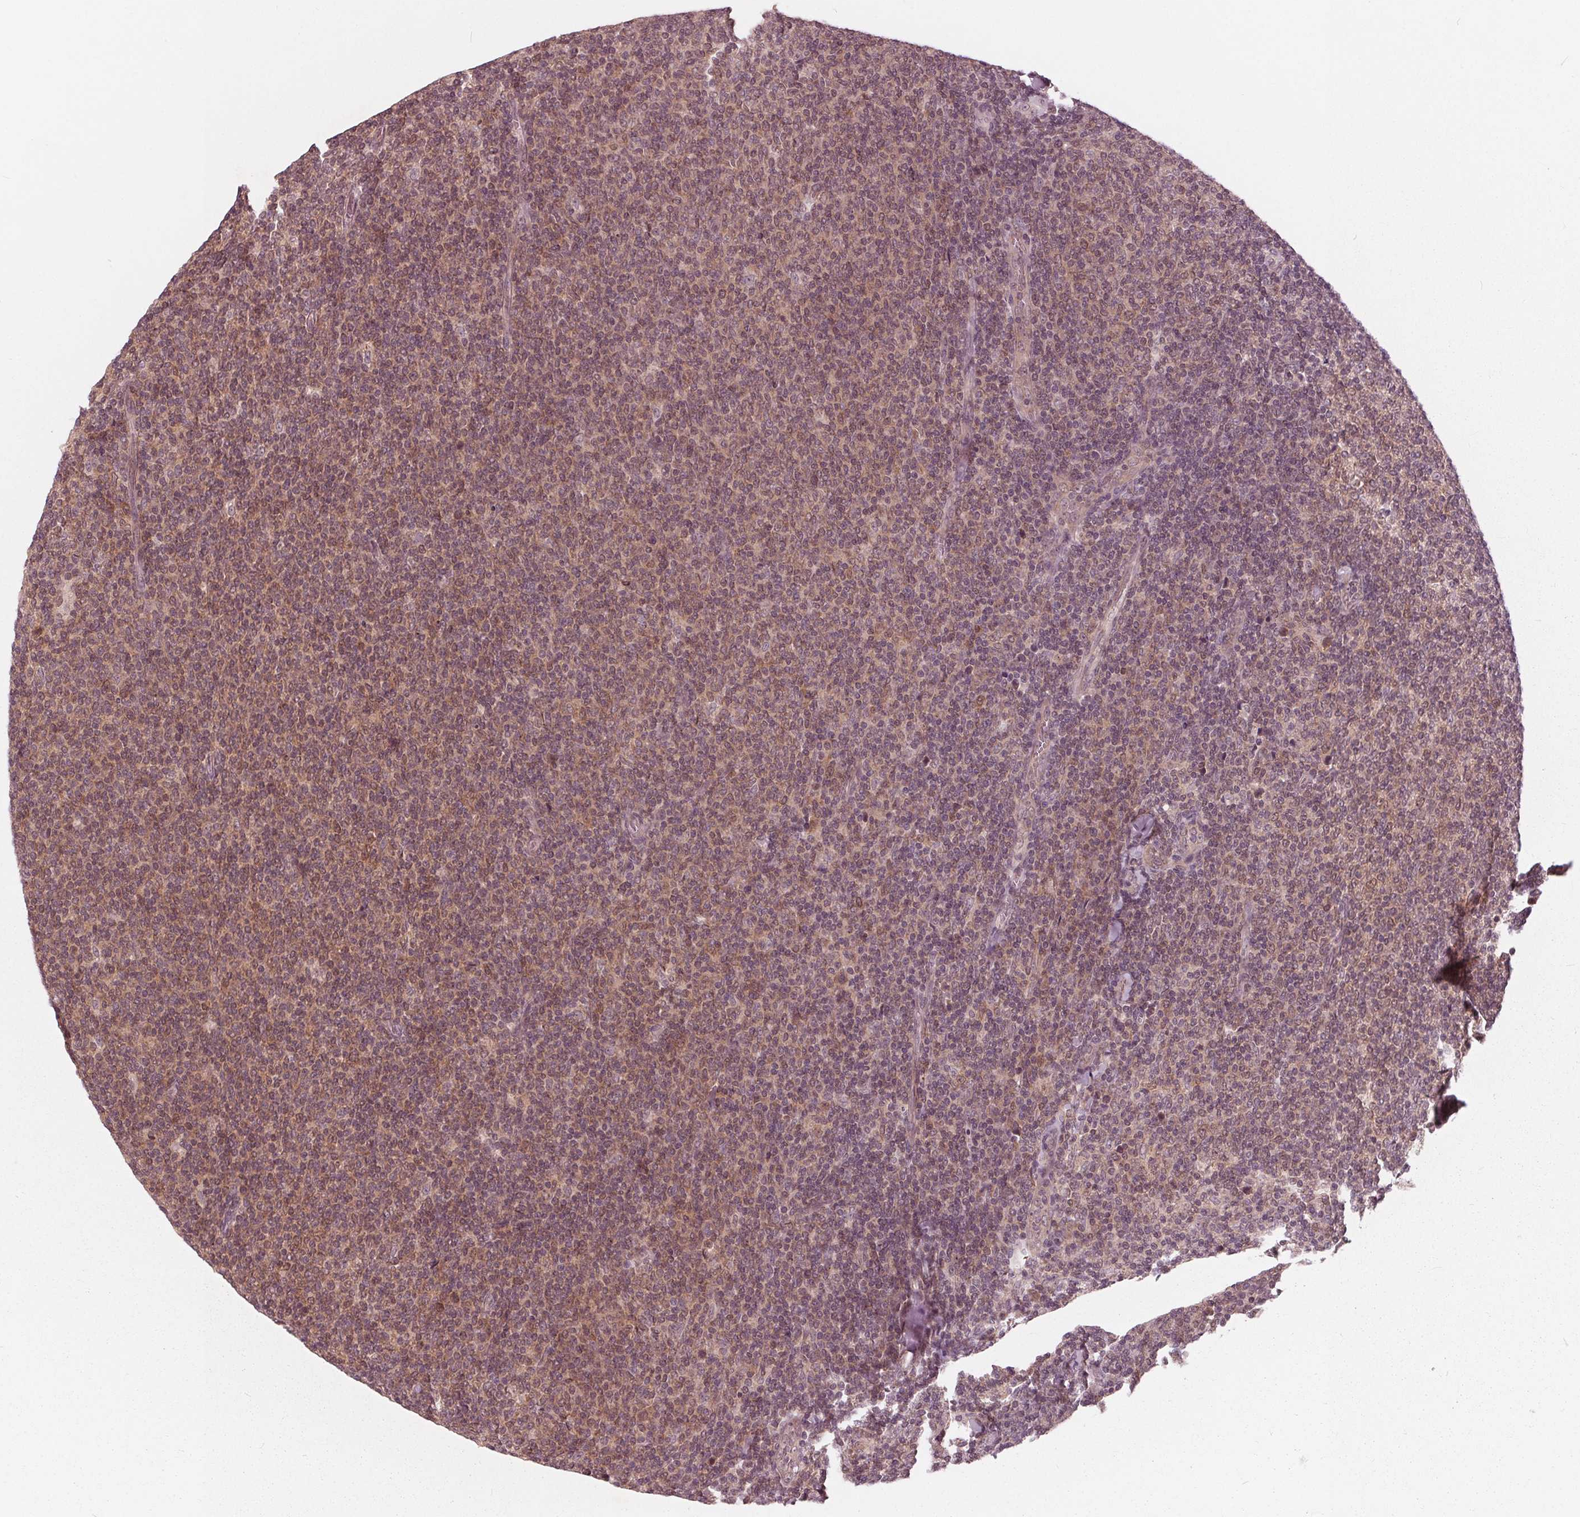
{"staining": {"intensity": "weak", "quantity": ">75%", "location": "cytoplasmic/membranous"}, "tissue": "lymphoma", "cell_type": "Tumor cells", "image_type": "cancer", "snomed": [{"axis": "morphology", "description": "Malignant lymphoma, non-Hodgkin's type, Low grade"}, {"axis": "topography", "description": "Lymph node"}], "caption": "Immunohistochemistry (IHC) of human malignant lymphoma, non-Hodgkin's type (low-grade) demonstrates low levels of weak cytoplasmic/membranous positivity in about >75% of tumor cells.", "gene": "UBALD1", "patient": {"sex": "male", "age": 52}}